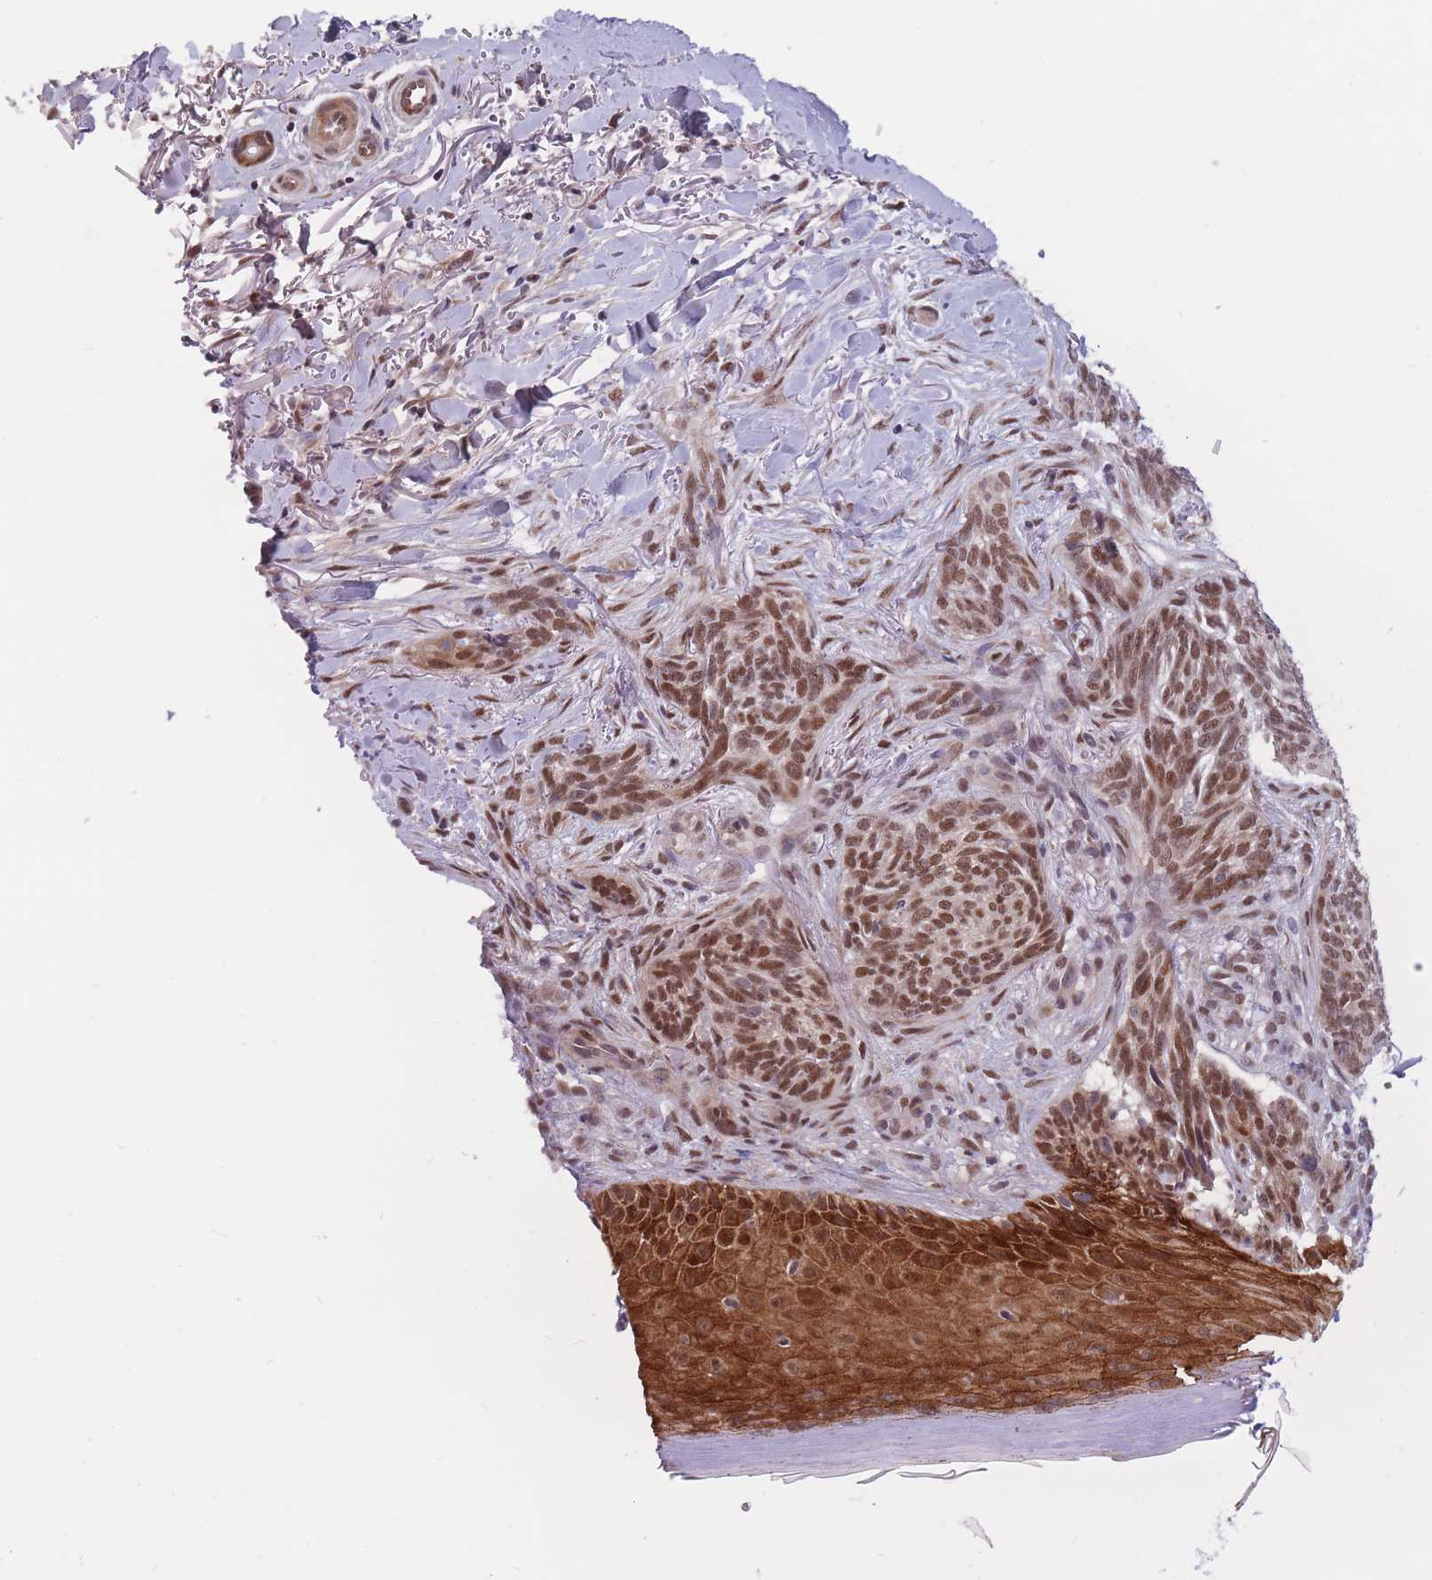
{"staining": {"intensity": "moderate", "quantity": ">75%", "location": "nuclear"}, "tissue": "skin cancer", "cell_type": "Tumor cells", "image_type": "cancer", "snomed": [{"axis": "morphology", "description": "Normal tissue, NOS"}, {"axis": "morphology", "description": "Basal cell carcinoma"}, {"axis": "topography", "description": "Skin"}], "caption": "Protein staining of skin basal cell carcinoma tissue shows moderate nuclear positivity in about >75% of tumor cells. (brown staining indicates protein expression, while blue staining denotes nuclei).", "gene": "BCL9L", "patient": {"sex": "female", "age": 67}}